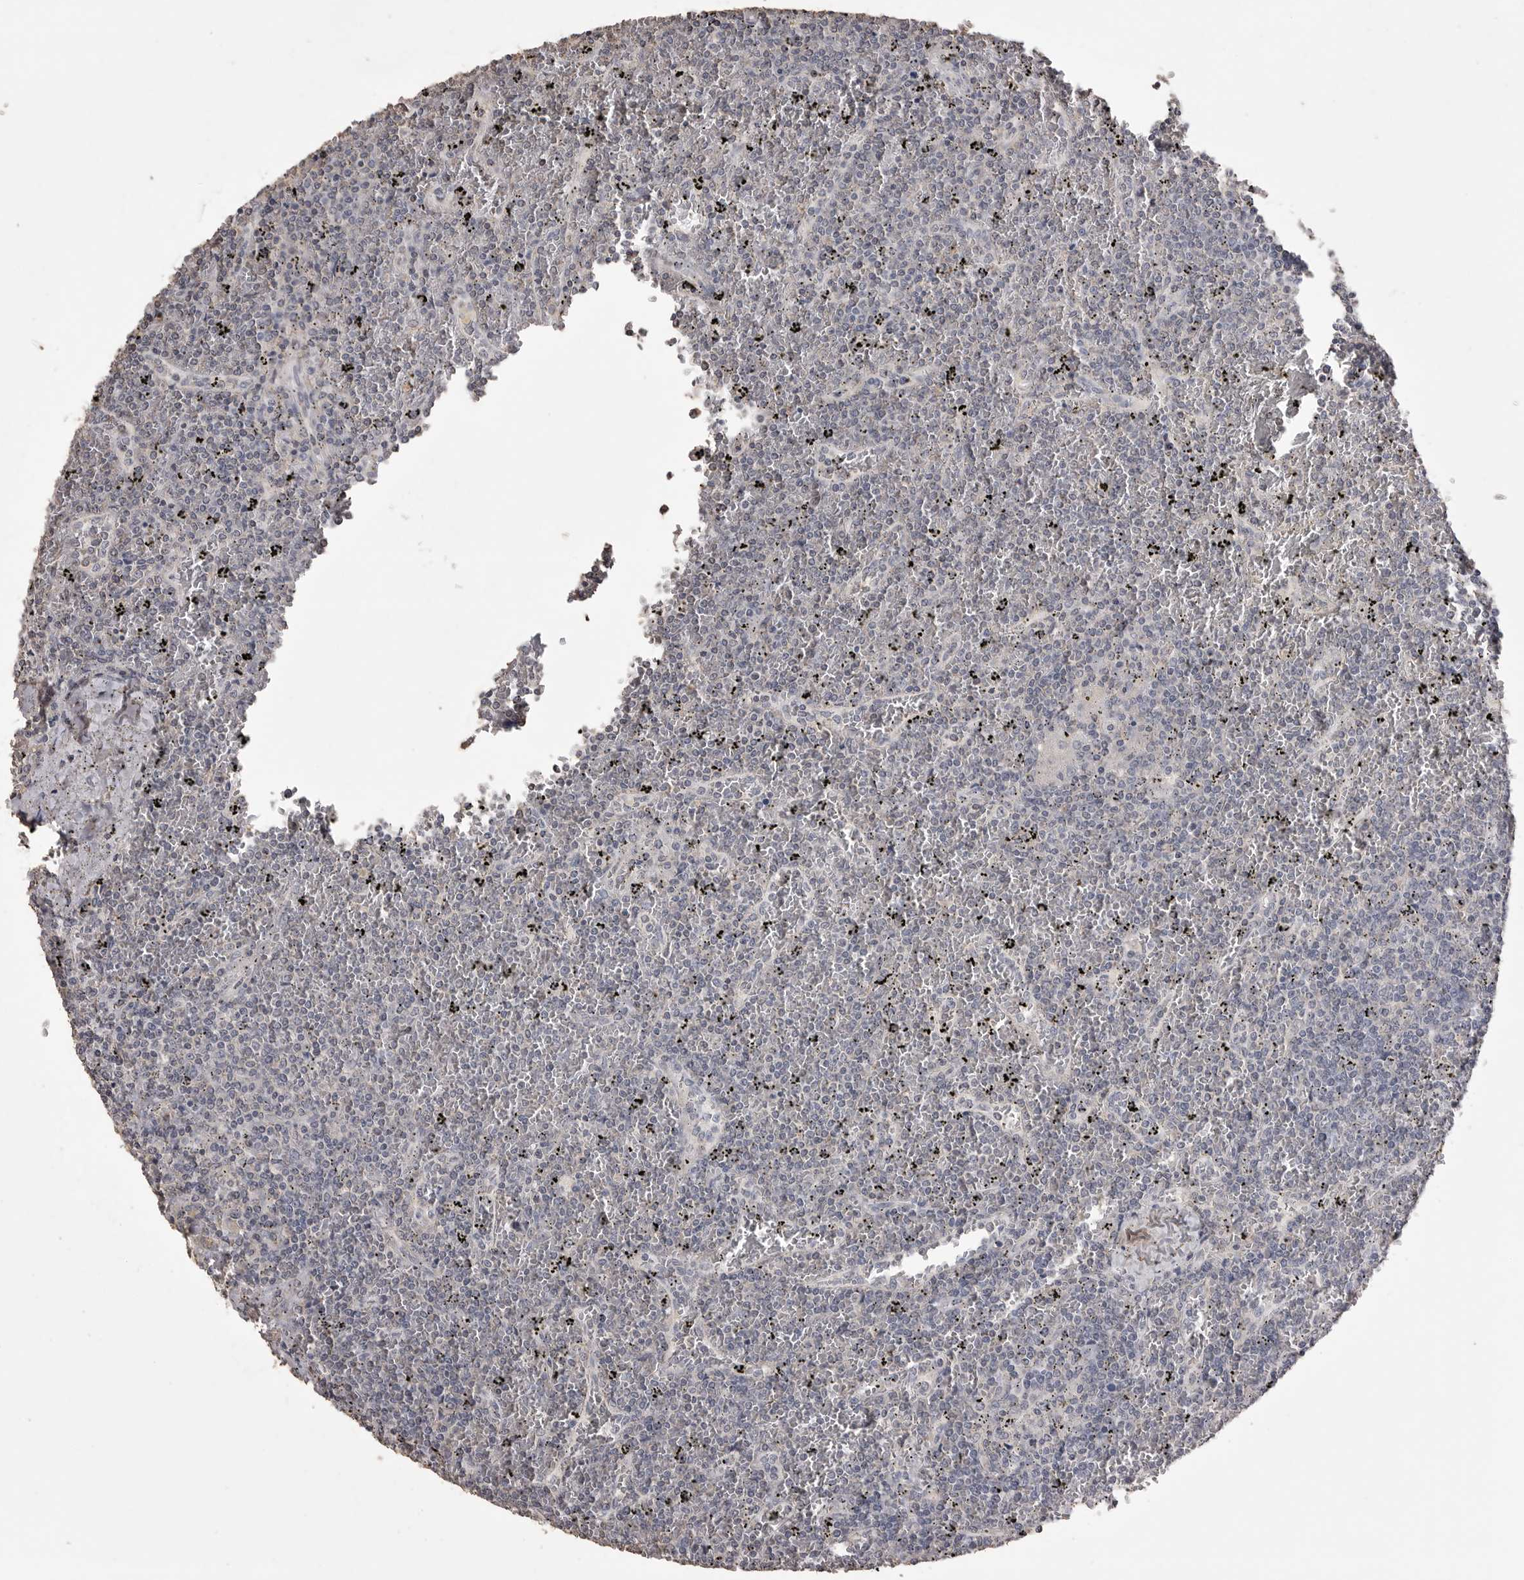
{"staining": {"intensity": "negative", "quantity": "none", "location": "none"}, "tissue": "lymphoma", "cell_type": "Tumor cells", "image_type": "cancer", "snomed": [{"axis": "morphology", "description": "Malignant lymphoma, non-Hodgkin's type, Low grade"}, {"axis": "topography", "description": "Spleen"}], "caption": "DAB immunohistochemical staining of low-grade malignant lymphoma, non-Hodgkin's type demonstrates no significant expression in tumor cells.", "gene": "MMP7", "patient": {"sex": "female", "age": 19}}